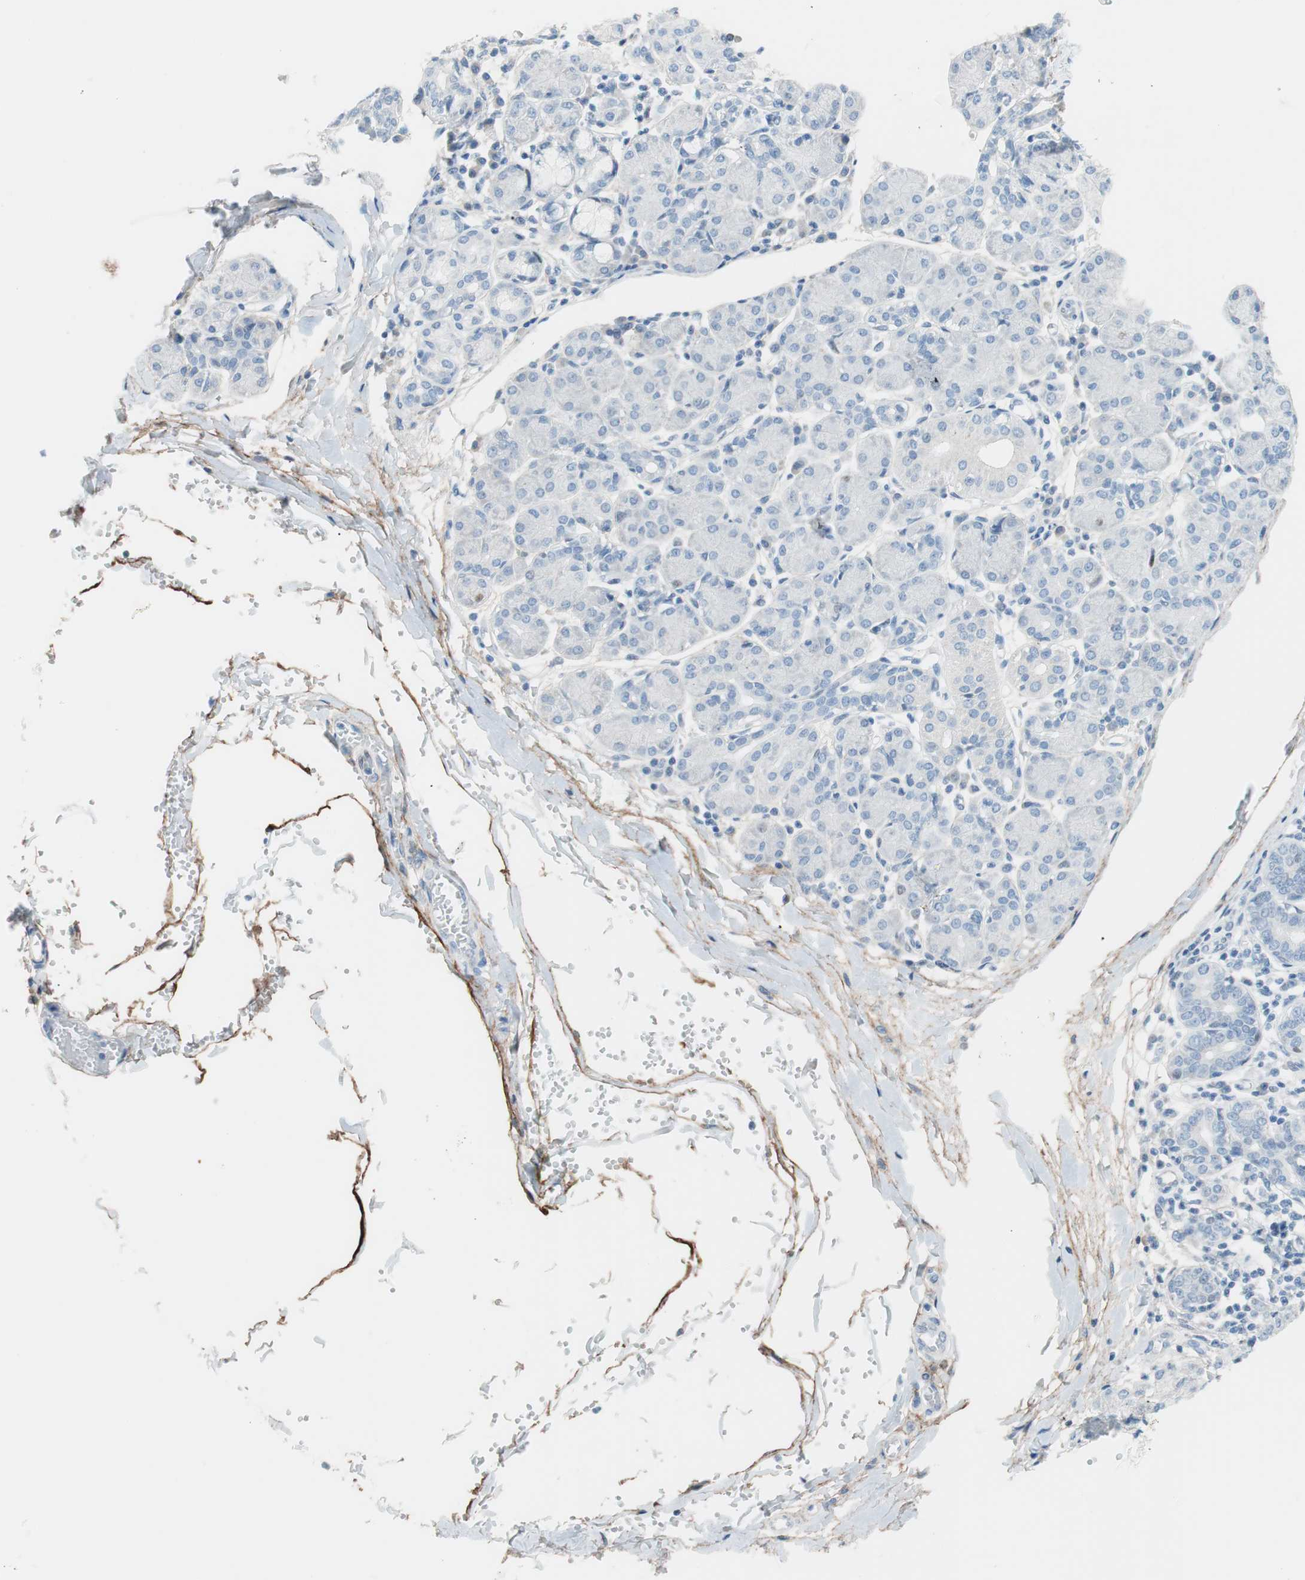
{"staining": {"intensity": "negative", "quantity": "none", "location": "none"}, "tissue": "salivary gland", "cell_type": "Glandular cells", "image_type": "normal", "snomed": [{"axis": "morphology", "description": "Normal tissue, NOS"}, {"axis": "morphology", "description": "Inflammation, NOS"}, {"axis": "topography", "description": "Lymph node"}, {"axis": "topography", "description": "Salivary gland"}], "caption": "Immunohistochemical staining of normal salivary gland displays no significant expression in glandular cells. (DAB (3,3'-diaminobenzidine) immunohistochemistry visualized using brightfield microscopy, high magnification).", "gene": "FOSL1", "patient": {"sex": "male", "age": 3}}